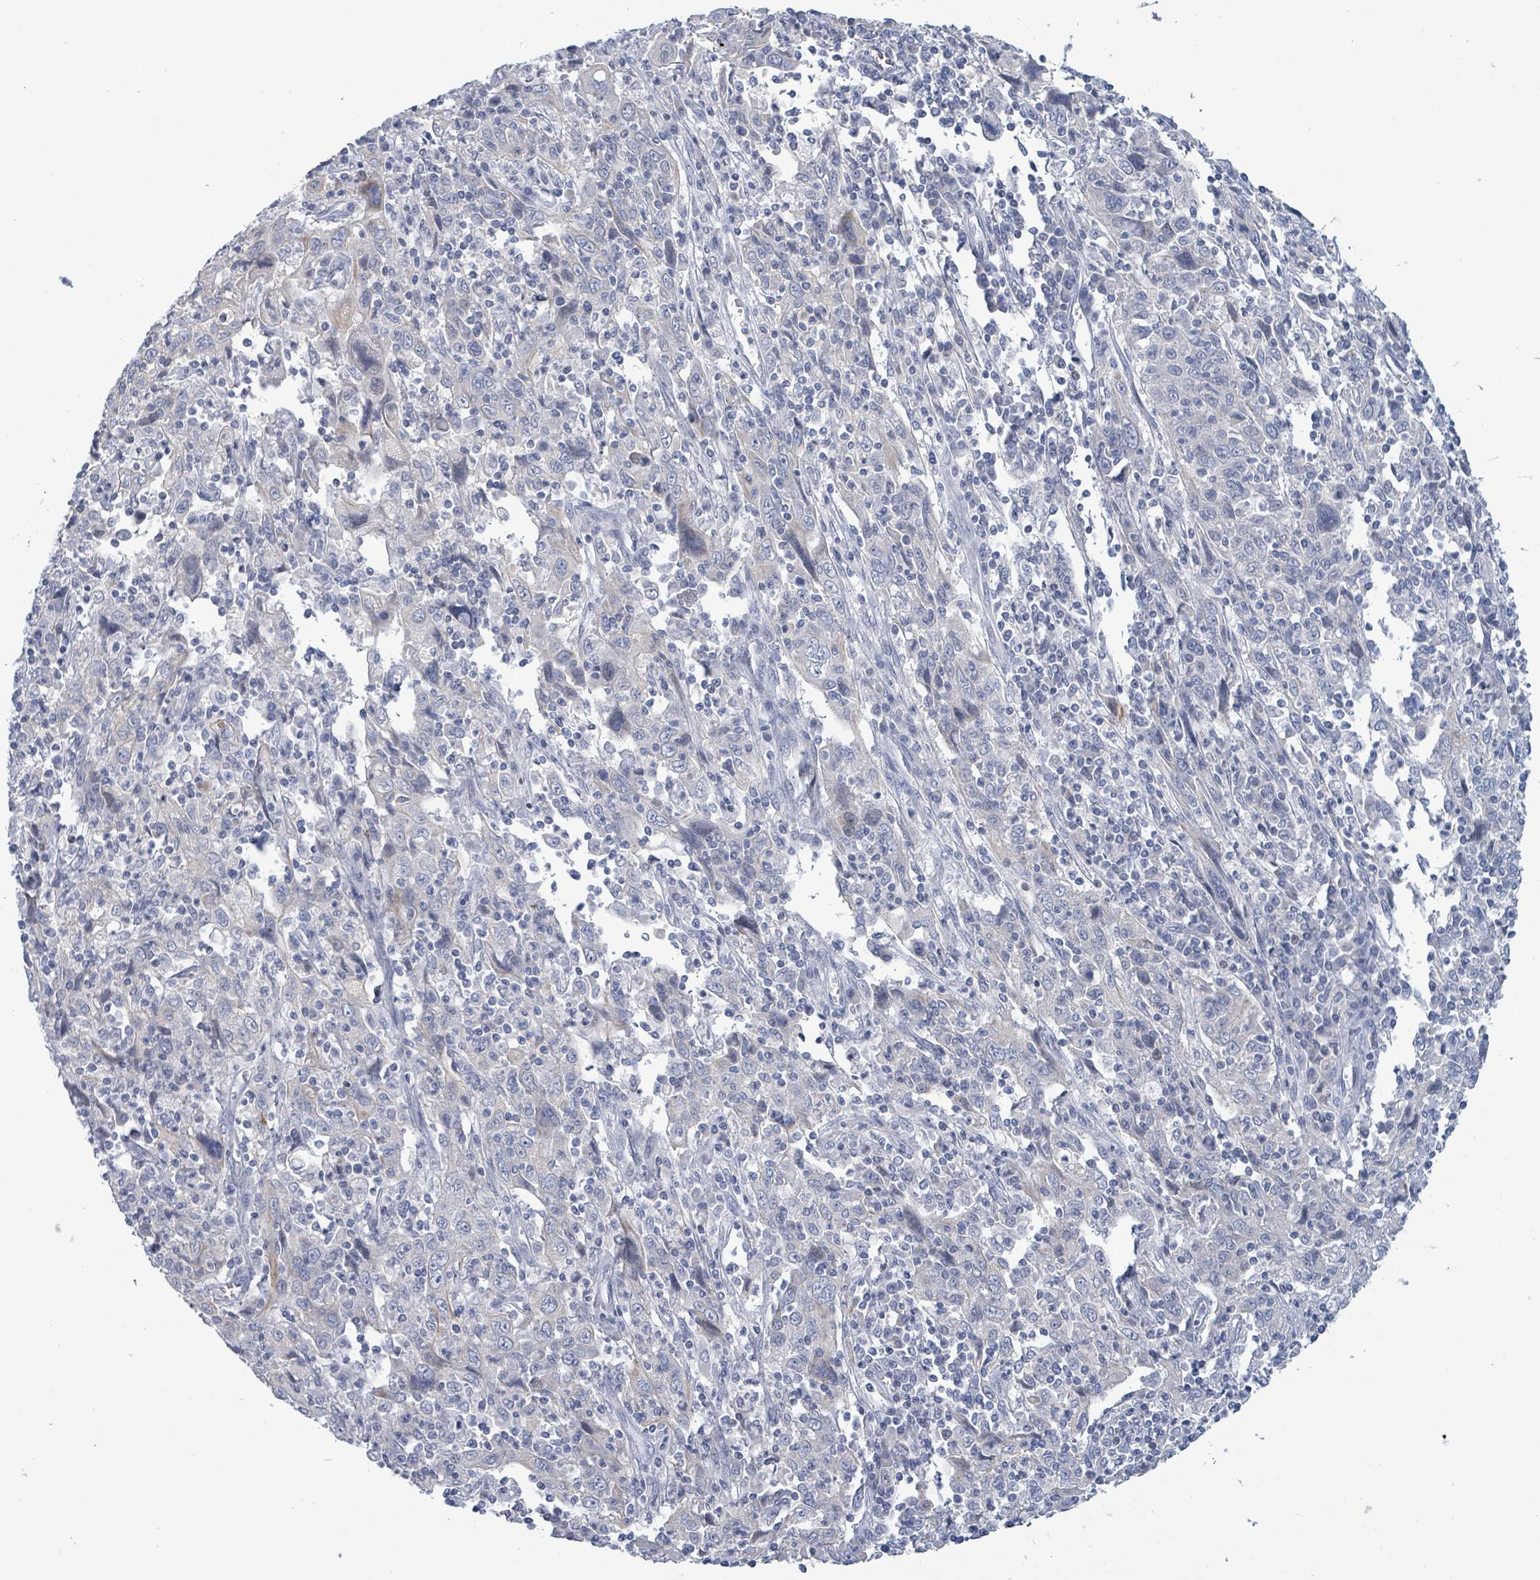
{"staining": {"intensity": "negative", "quantity": "none", "location": "none"}, "tissue": "cervical cancer", "cell_type": "Tumor cells", "image_type": "cancer", "snomed": [{"axis": "morphology", "description": "Squamous cell carcinoma, NOS"}, {"axis": "topography", "description": "Cervix"}], "caption": "This micrograph is of cervical cancer (squamous cell carcinoma) stained with immunohistochemistry to label a protein in brown with the nuclei are counter-stained blue. There is no positivity in tumor cells.", "gene": "NTN3", "patient": {"sex": "female", "age": 46}}